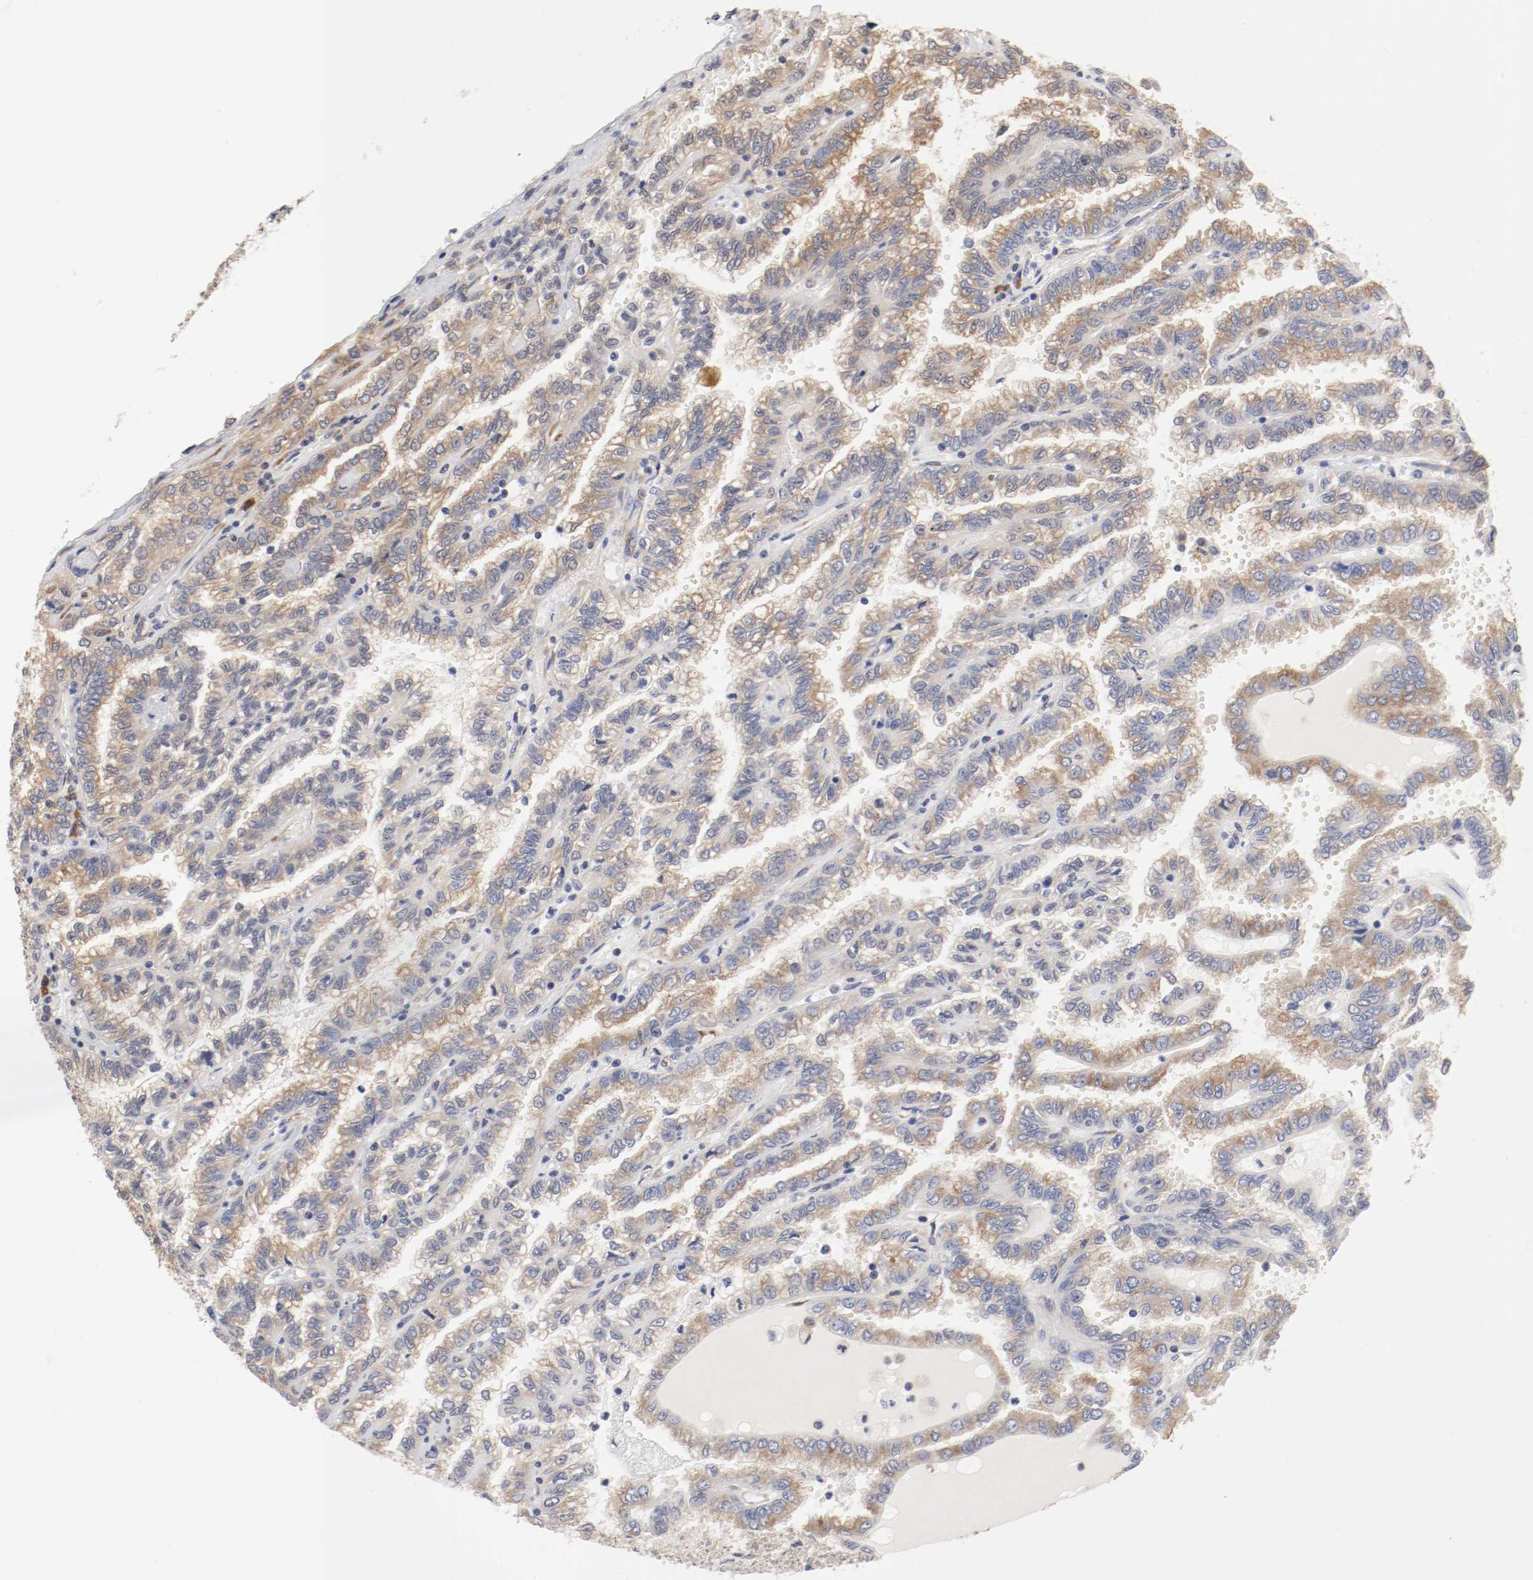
{"staining": {"intensity": "weak", "quantity": ">75%", "location": "cytoplasmic/membranous"}, "tissue": "renal cancer", "cell_type": "Tumor cells", "image_type": "cancer", "snomed": [{"axis": "morphology", "description": "Inflammation, NOS"}, {"axis": "morphology", "description": "Adenocarcinoma, NOS"}, {"axis": "topography", "description": "Kidney"}], "caption": "Immunohistochemical staining of renal cancer demonstrates low levels of weak cytoplasmic/membranous protein expression in about >75% of tumor cells.", "gene": "FKBP3", "patient": {"sex": "male", "age": 68}}